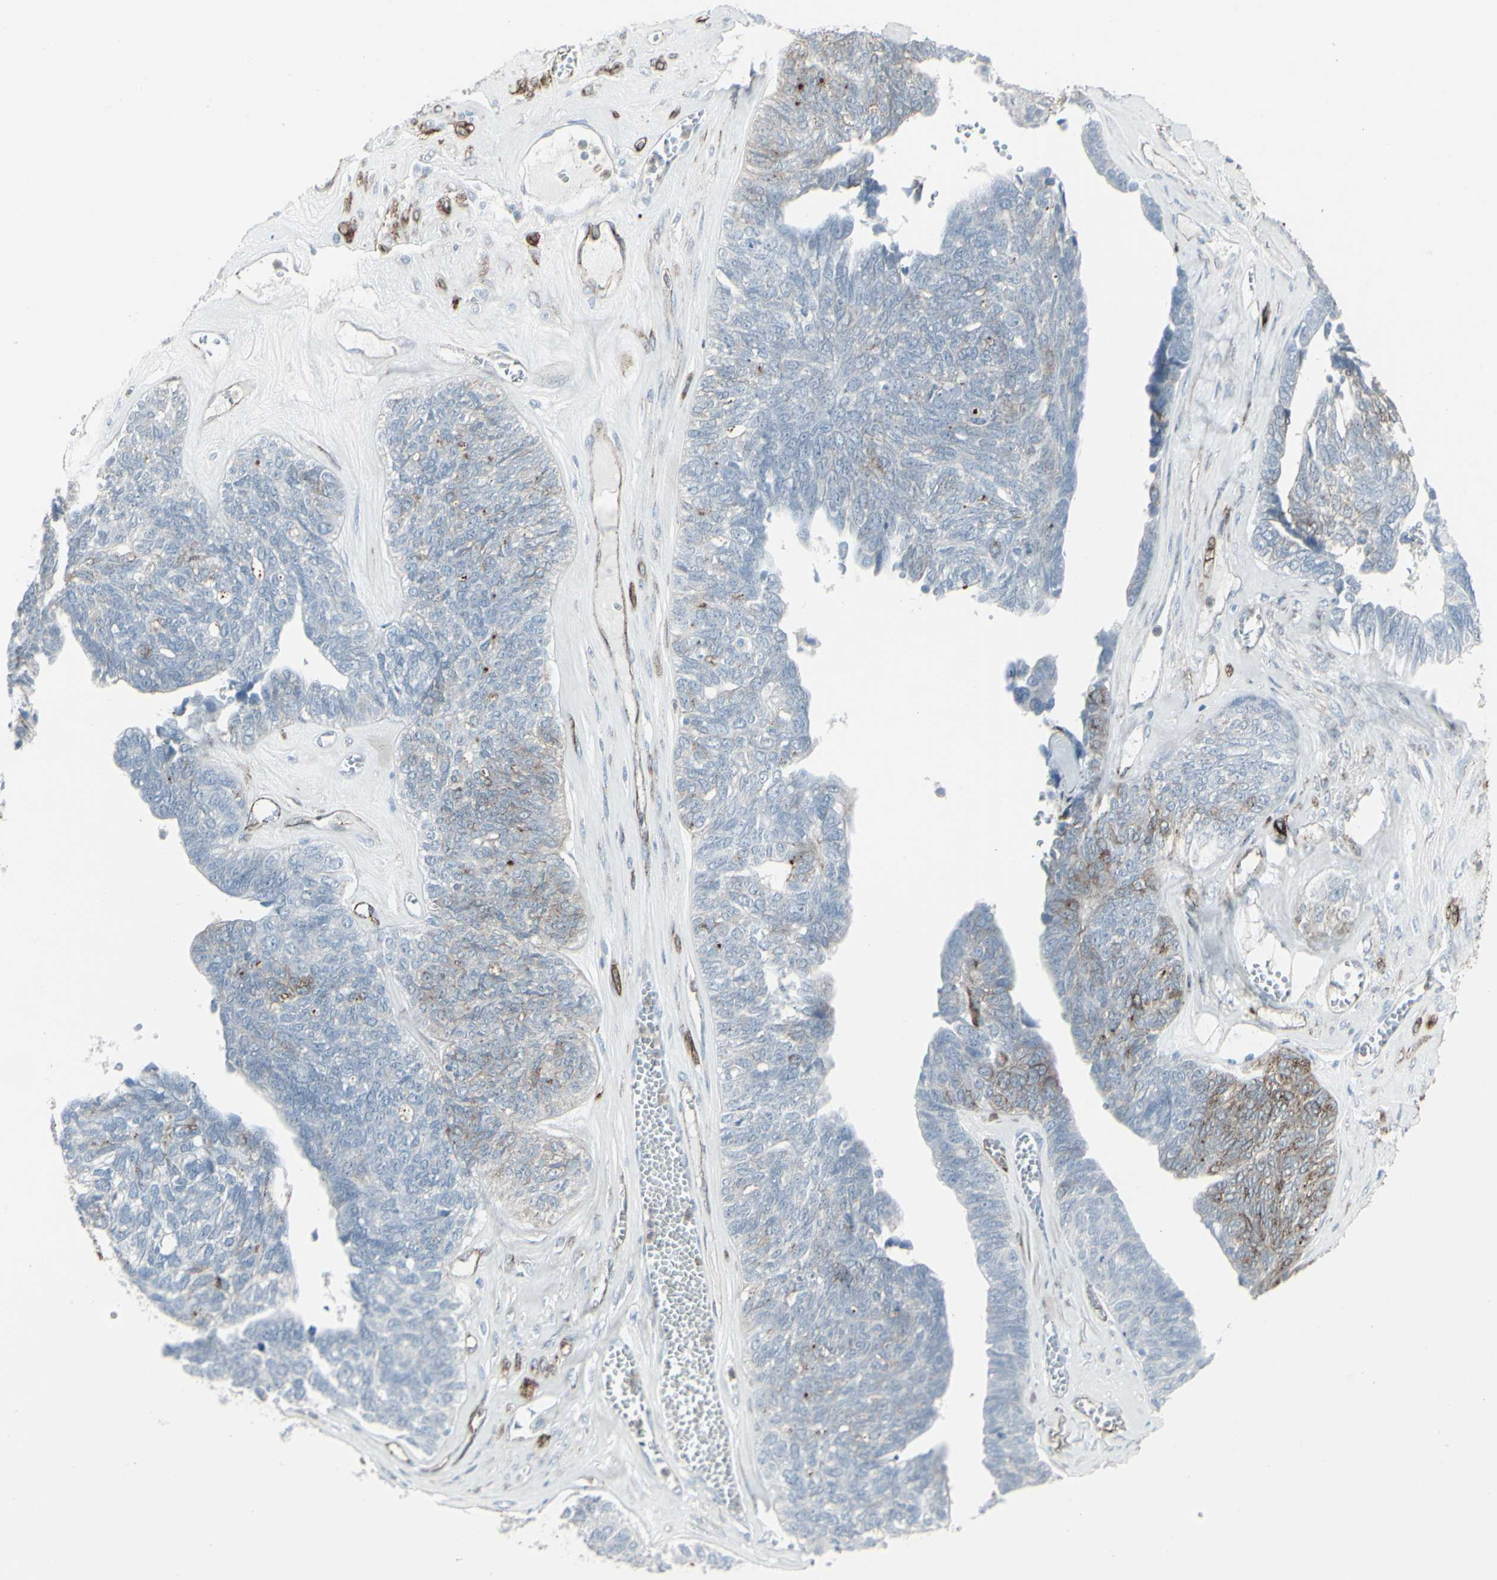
{"staining": {"intensity": "weak", "quantity": "<25%", "location": "cytoplasmic/membranous"}, "tissue": "ovarian cancer", "cell_type": "Tumor cells", "image_type": "cancer", "snomed": [{"axis": "morphology", "description": "Cystadenocarcinoma, serous, NOS"}, {"axis": "topography", "description": "Ovary"}], "caption": "Immunohistochemistry photomicrograph of human serous cystadenocarcinoma (ovarian) stained for a protein (brown), which shows no expression in tumor cells.", "gene": "GJA1", "patient": {"sex": "female", "age": 79}}